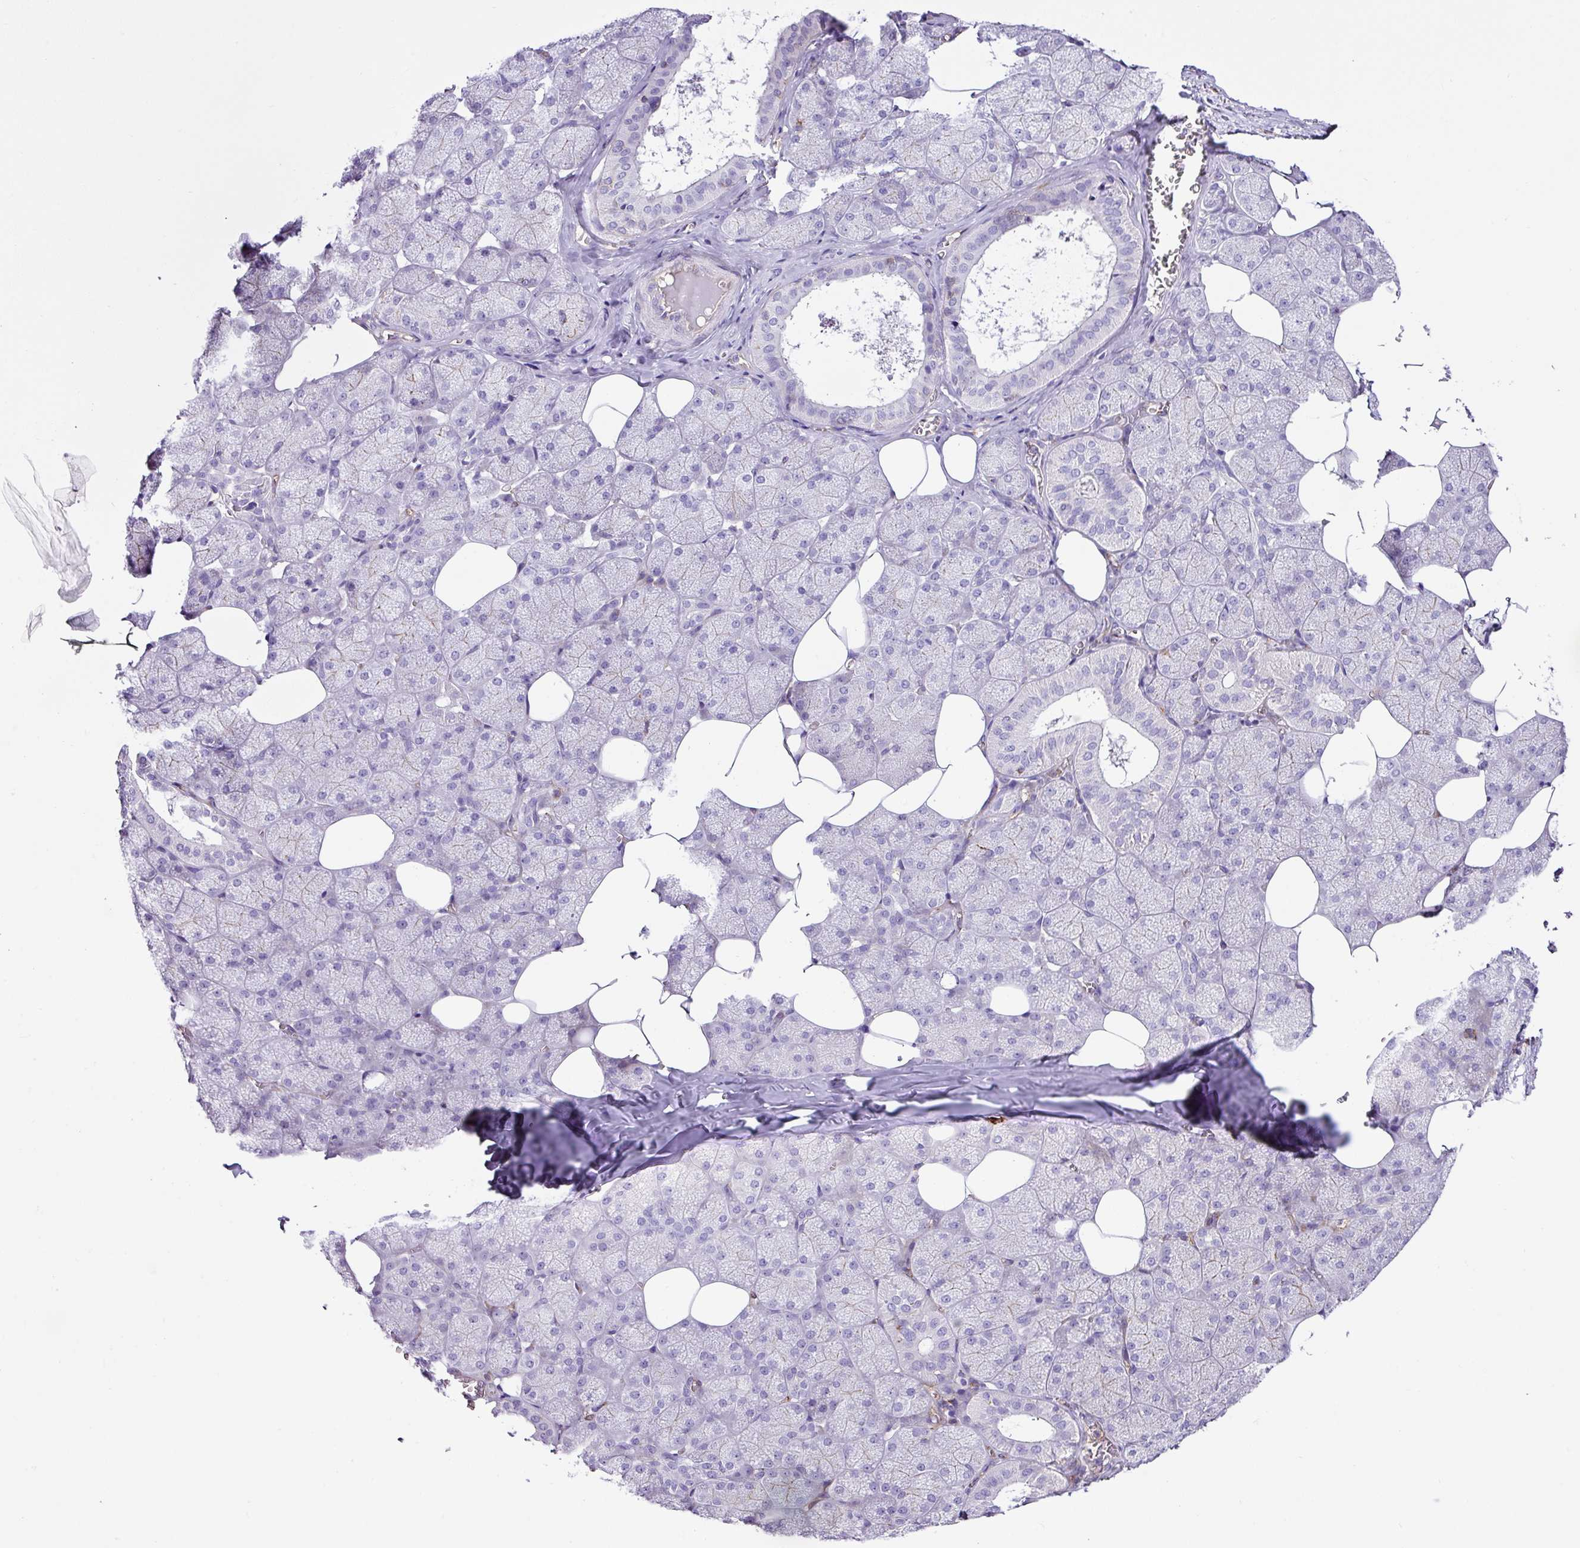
{"staining": {"intensity": "weak", "quantity": "<25%", "location": "cytoplasmic/membranous"}, "tissue": "salivary gland", "cell_type": "Glandular cells", "image_type": "normal", "snomed": [{"axis": "morphology", "description": "Normal tissue, NOS"}, {"axis": "topography", "description": "Salivary gland"}, {"axis": "topography", "description": "Peripheral nerve tissue"}], "caption": "This is a image of IHC staining of normal salivary gland, which shows no positivity in glandular cells.", "gene": "EME2", "patient": {"sex": "male", "age": 38}}